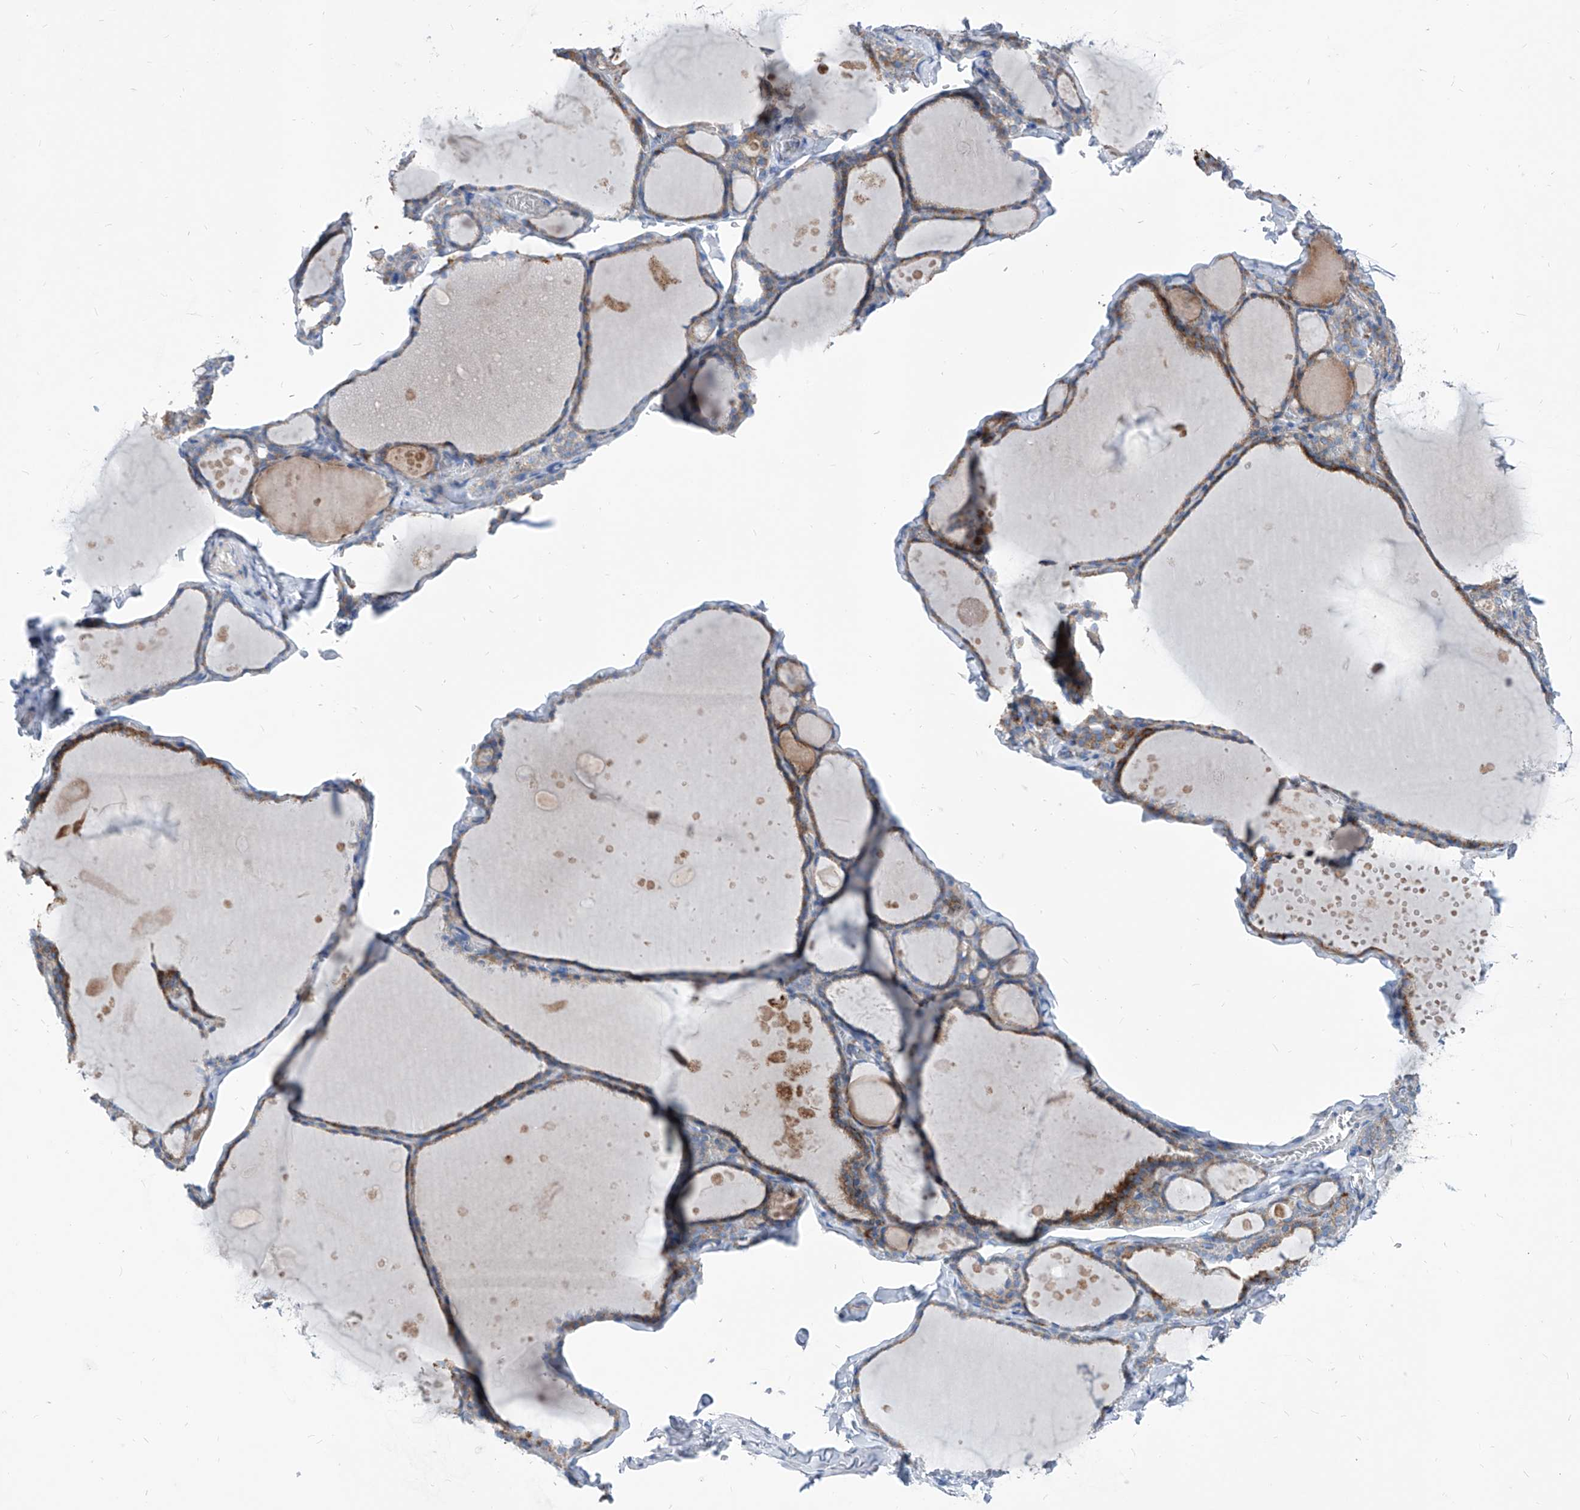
{"staining": {"intensity": "moderate", "quantity": "25%-75%", "location": "cytoplasmic/membranous"}, "tissue": "thyroid gland", "cell_type": "Glandular cells", "image_type": "normal", "snomed": [{"axis": "morphology", "description": "Normal tissue, NOS"}, {"axis": "topography", "description": "Thyroid gland"}], "caption": "Immunohistochemical staining of unremarkable human thyroid gland reveals 25%-75% levels of moderate cytoplasmic/membranous protein positivity in approximately 25%-75% of glandular cells. Ihc stains the protein of interest in brown and the nuclei are stained blue.", "gene": "AGPS", "patient": {"sex": "male", "age": 56}}